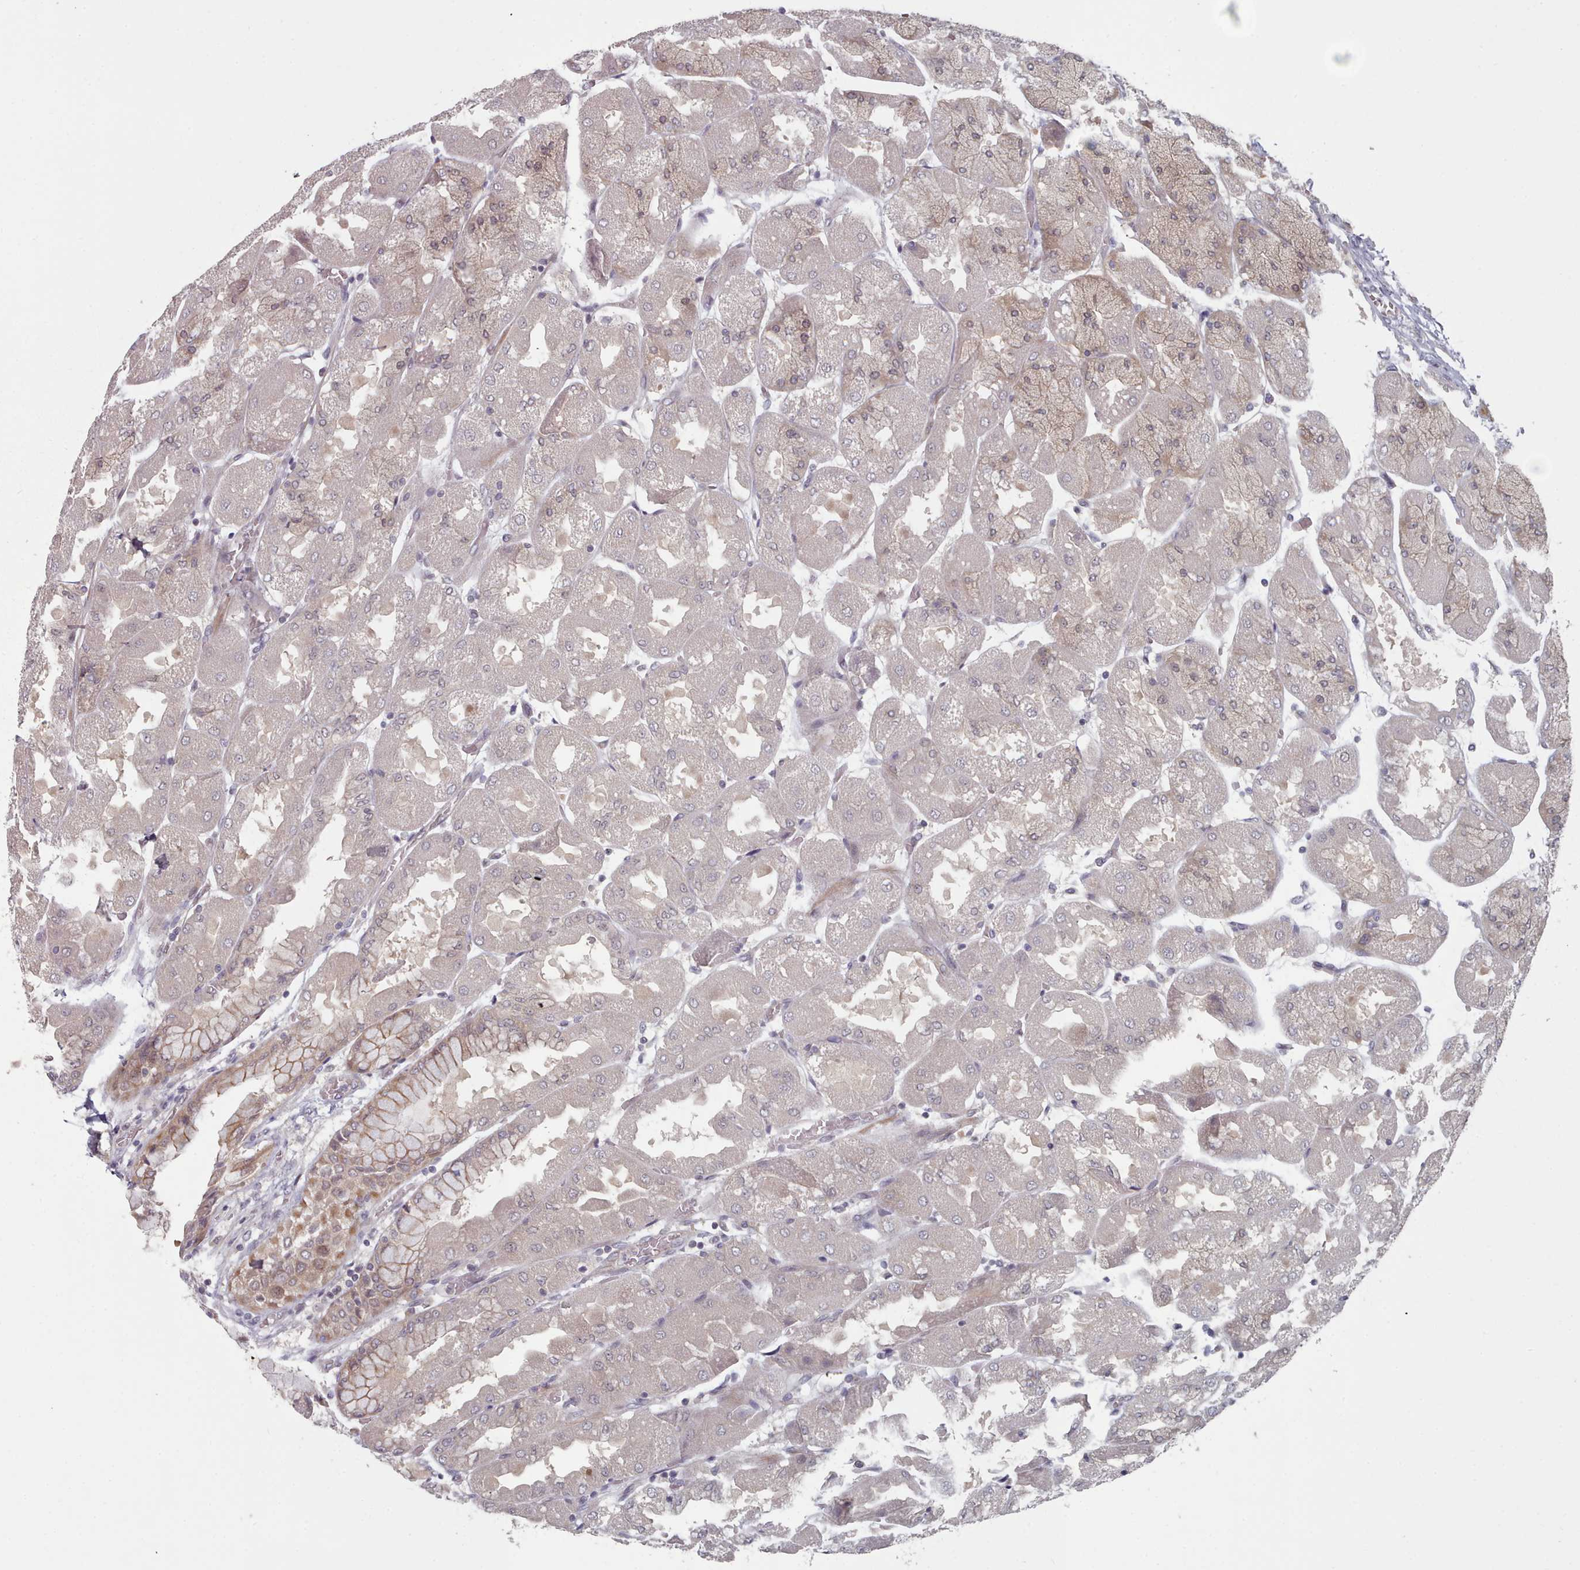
{"staining": {"intensity": "moderate", "quantity": "<25%", "location": "cytoplasmic/membranous,nuclear"}, "tissue": "stomach", "cell_type": "Glandular cells", "image_type": "normal", "snomed": [{"axis": "morphology", "description": "Normal tissue, NOS"}, {"axis": "topography", "description": "Stomach"}], "caption": "A micrograph showing moderate cytoplasmic/membranous,nuclear expression in about <25% of glandular cells in unremarkable stomach, as visualized by brown immunohistochemical staining.", "gene": "HYAL3", "patient": {"sex": "female", "age": 61}}